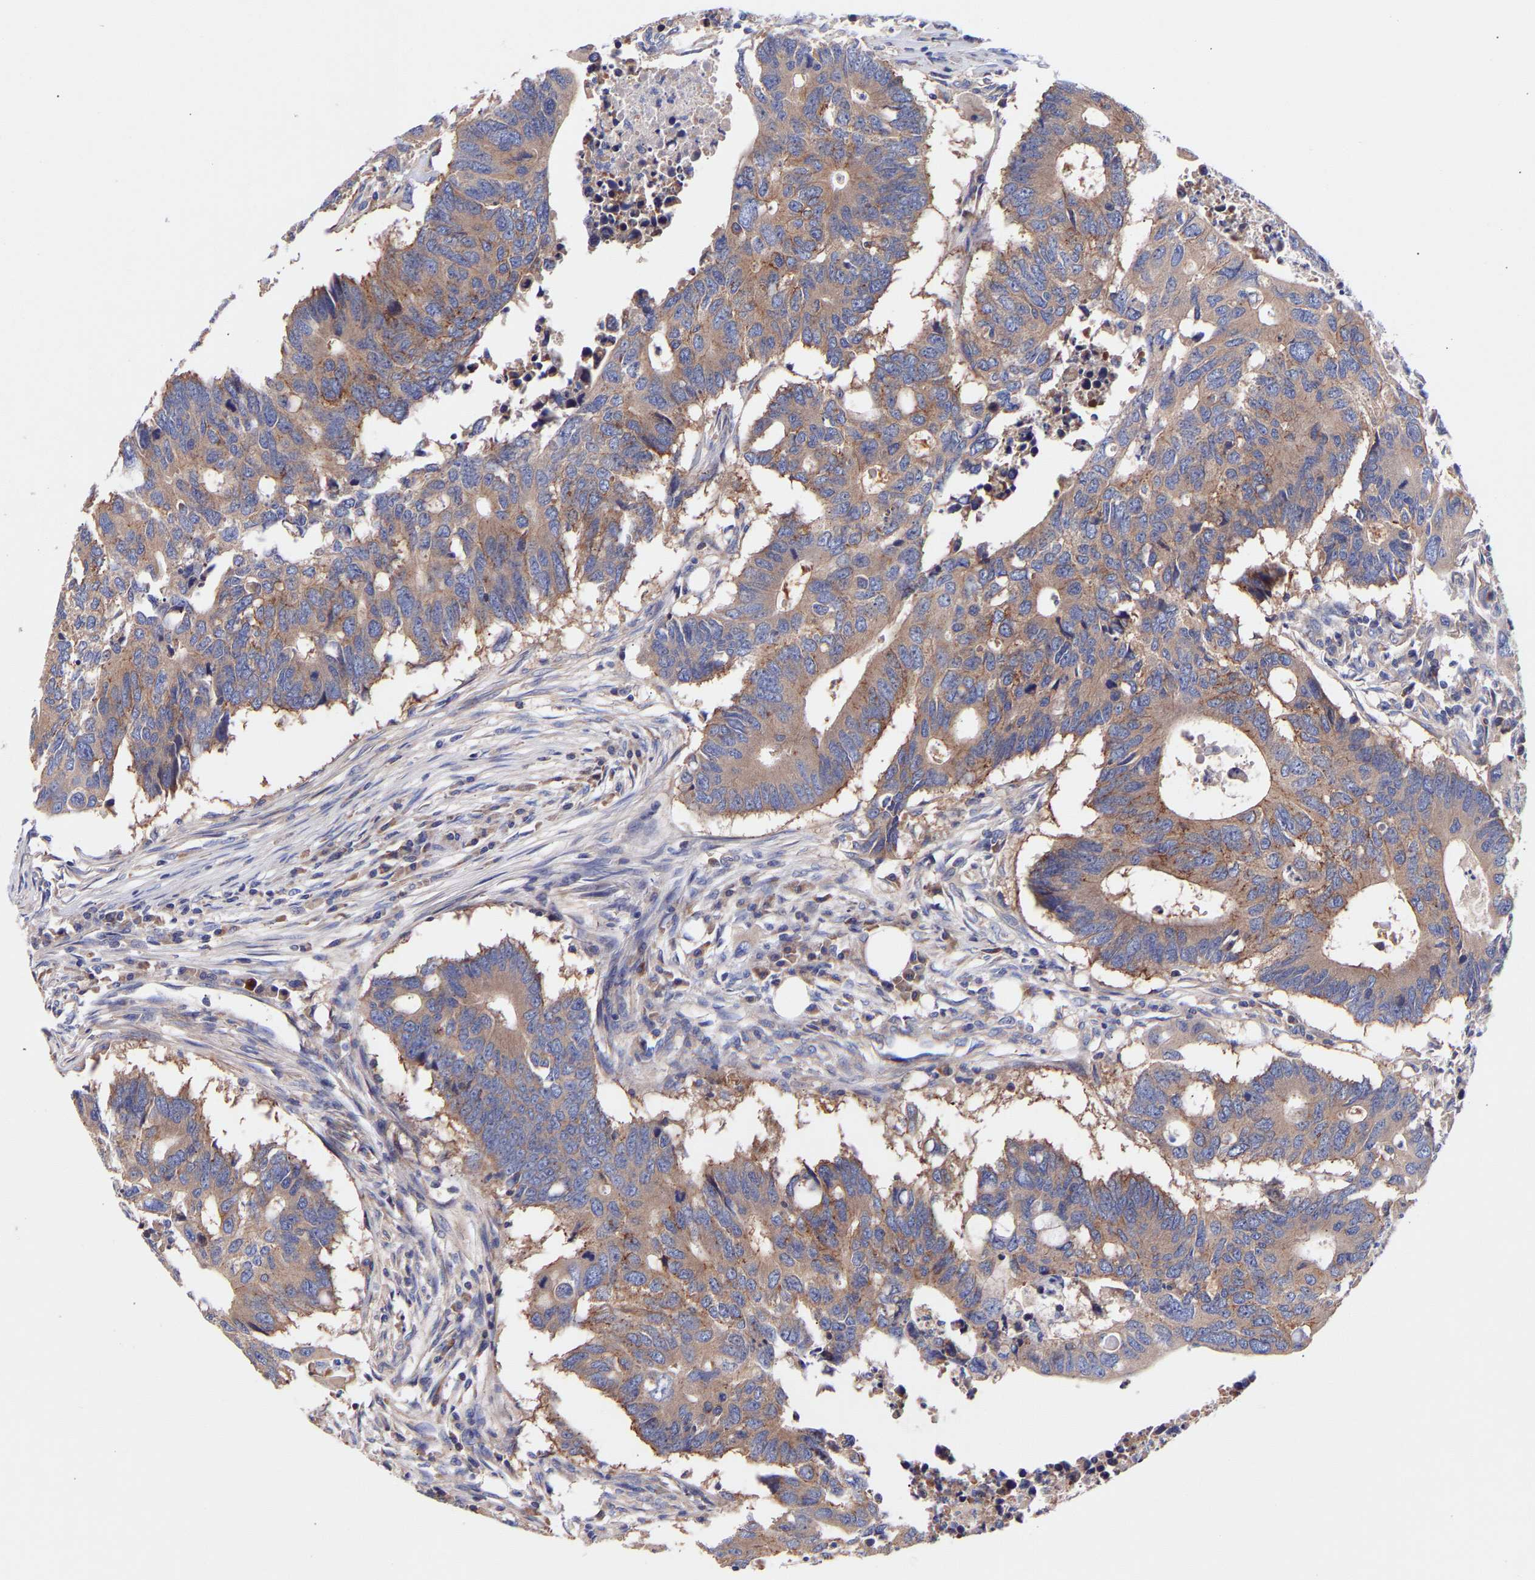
{"staining": {"intensity": "moderate", "quantity": ">75%", "location": "cytoplasmic/membranous"}, "tissue": "colorectal cancer", "cell_type": "Tumor cells", "image_type": "cancer", "snomed": [{"axis": "morphology", "description": "Adenocarcinoma, NOS"}, {"axis": "topography", "description": "Colon"}], "caption": "Protein staining of colorectal adenocarcinoma tissue demonstrates moderate cytoplasmic/membranous staining in about >75% of tumor cells.", "gene": "AIMP2", "patient": {"sex": "male", "age": 71}}